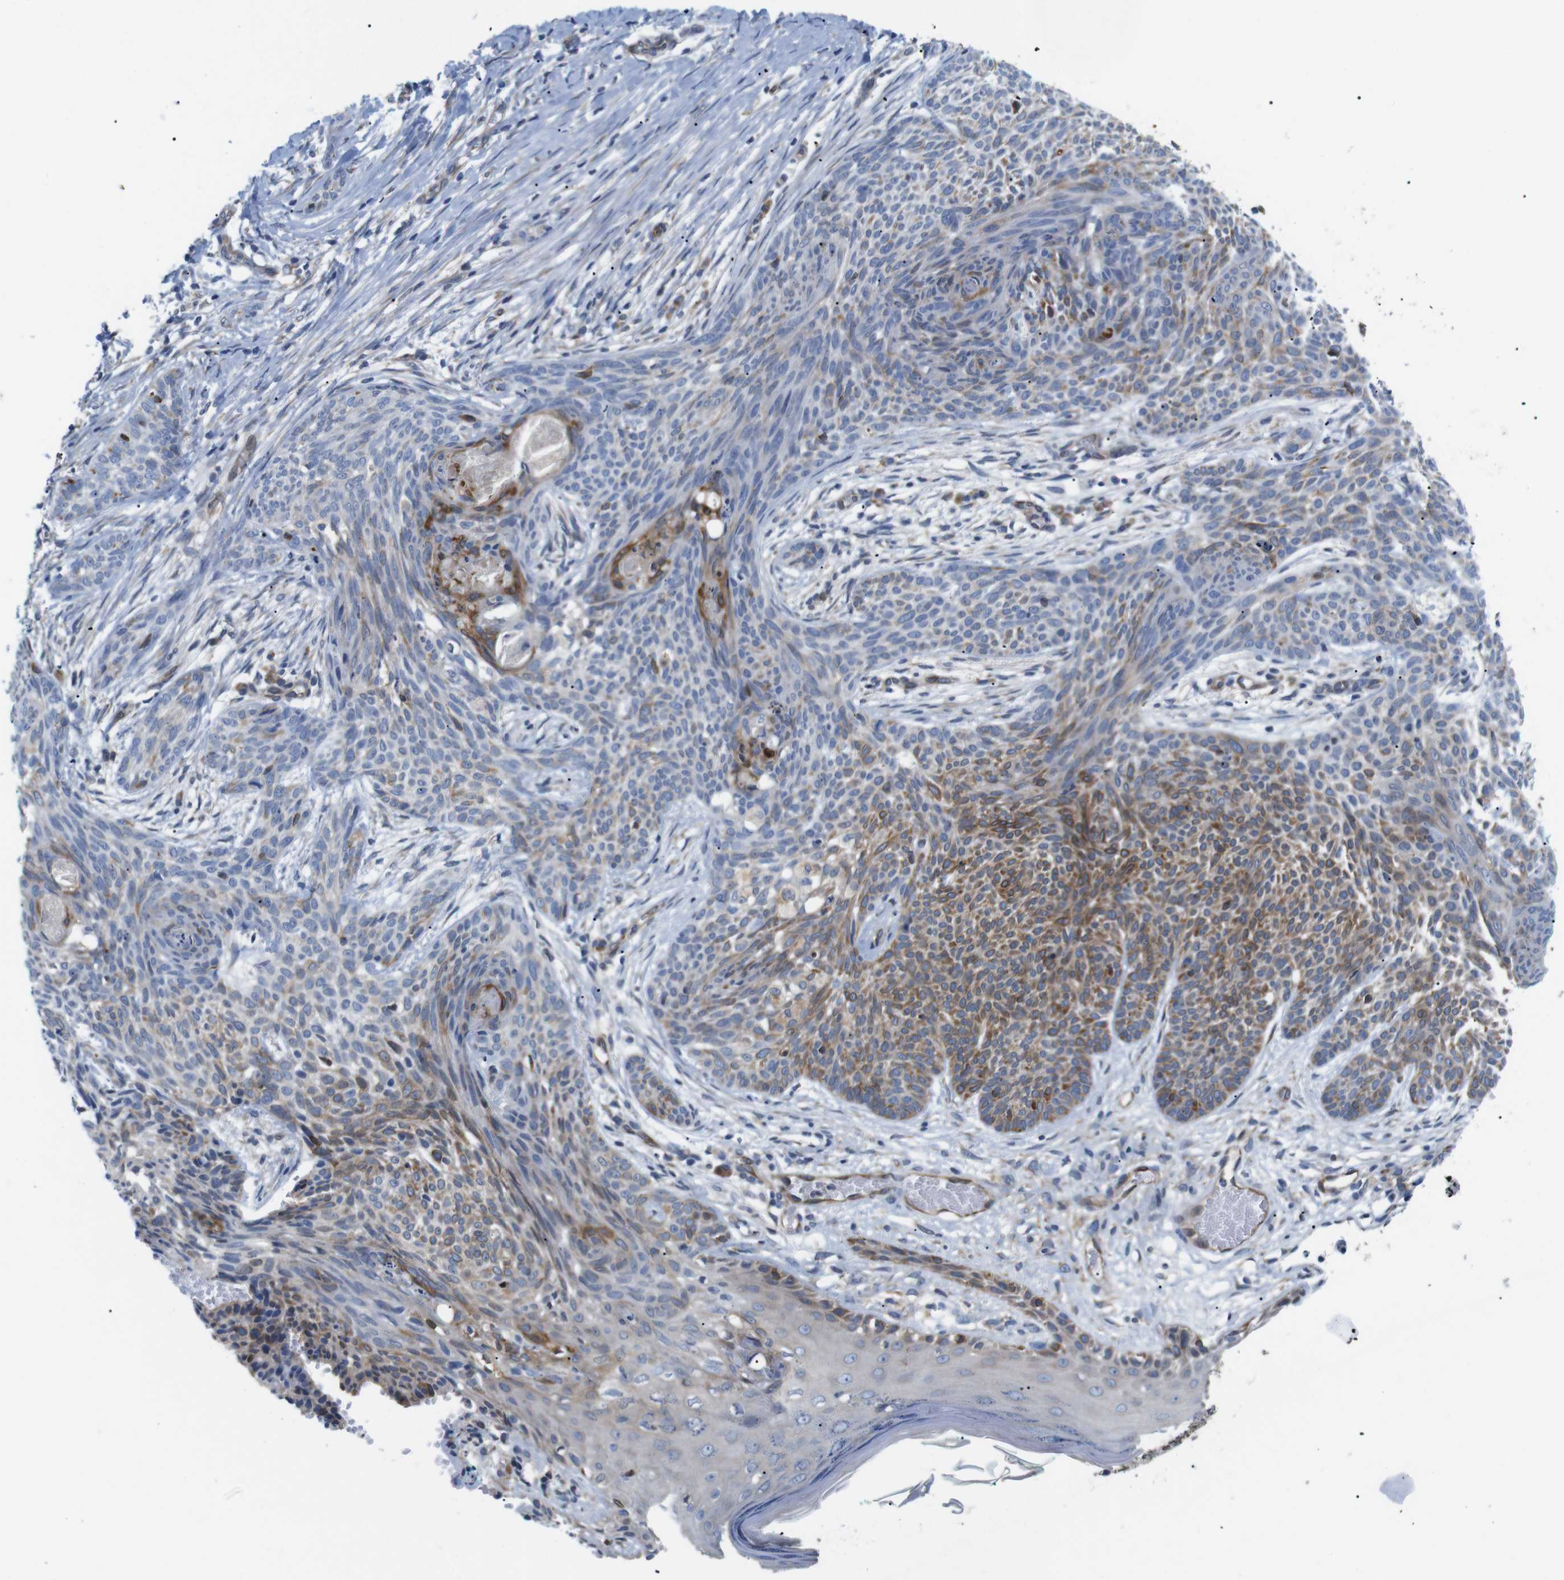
{"staining": {"intensity": "moderate", "quantity": "25%-75%", "location": "cytoplasmic/membranous"}, "tissue": "skin cancer", "cell_type": "Tumor cells", "image_type": "cancer", "snomed": [{"axis": "morphology", "description": "Basal cell carcinoma"}, {"axis": "topography", "description": "Skin"}], "caption": "The immunohistochemical stain labels moderate cytoplasmic/membranous positivity in tumor cells of basal cell carcinoma (skin) tissue.", "gene": "HACD3", "patient": {"sex": "female", "age": 59}}